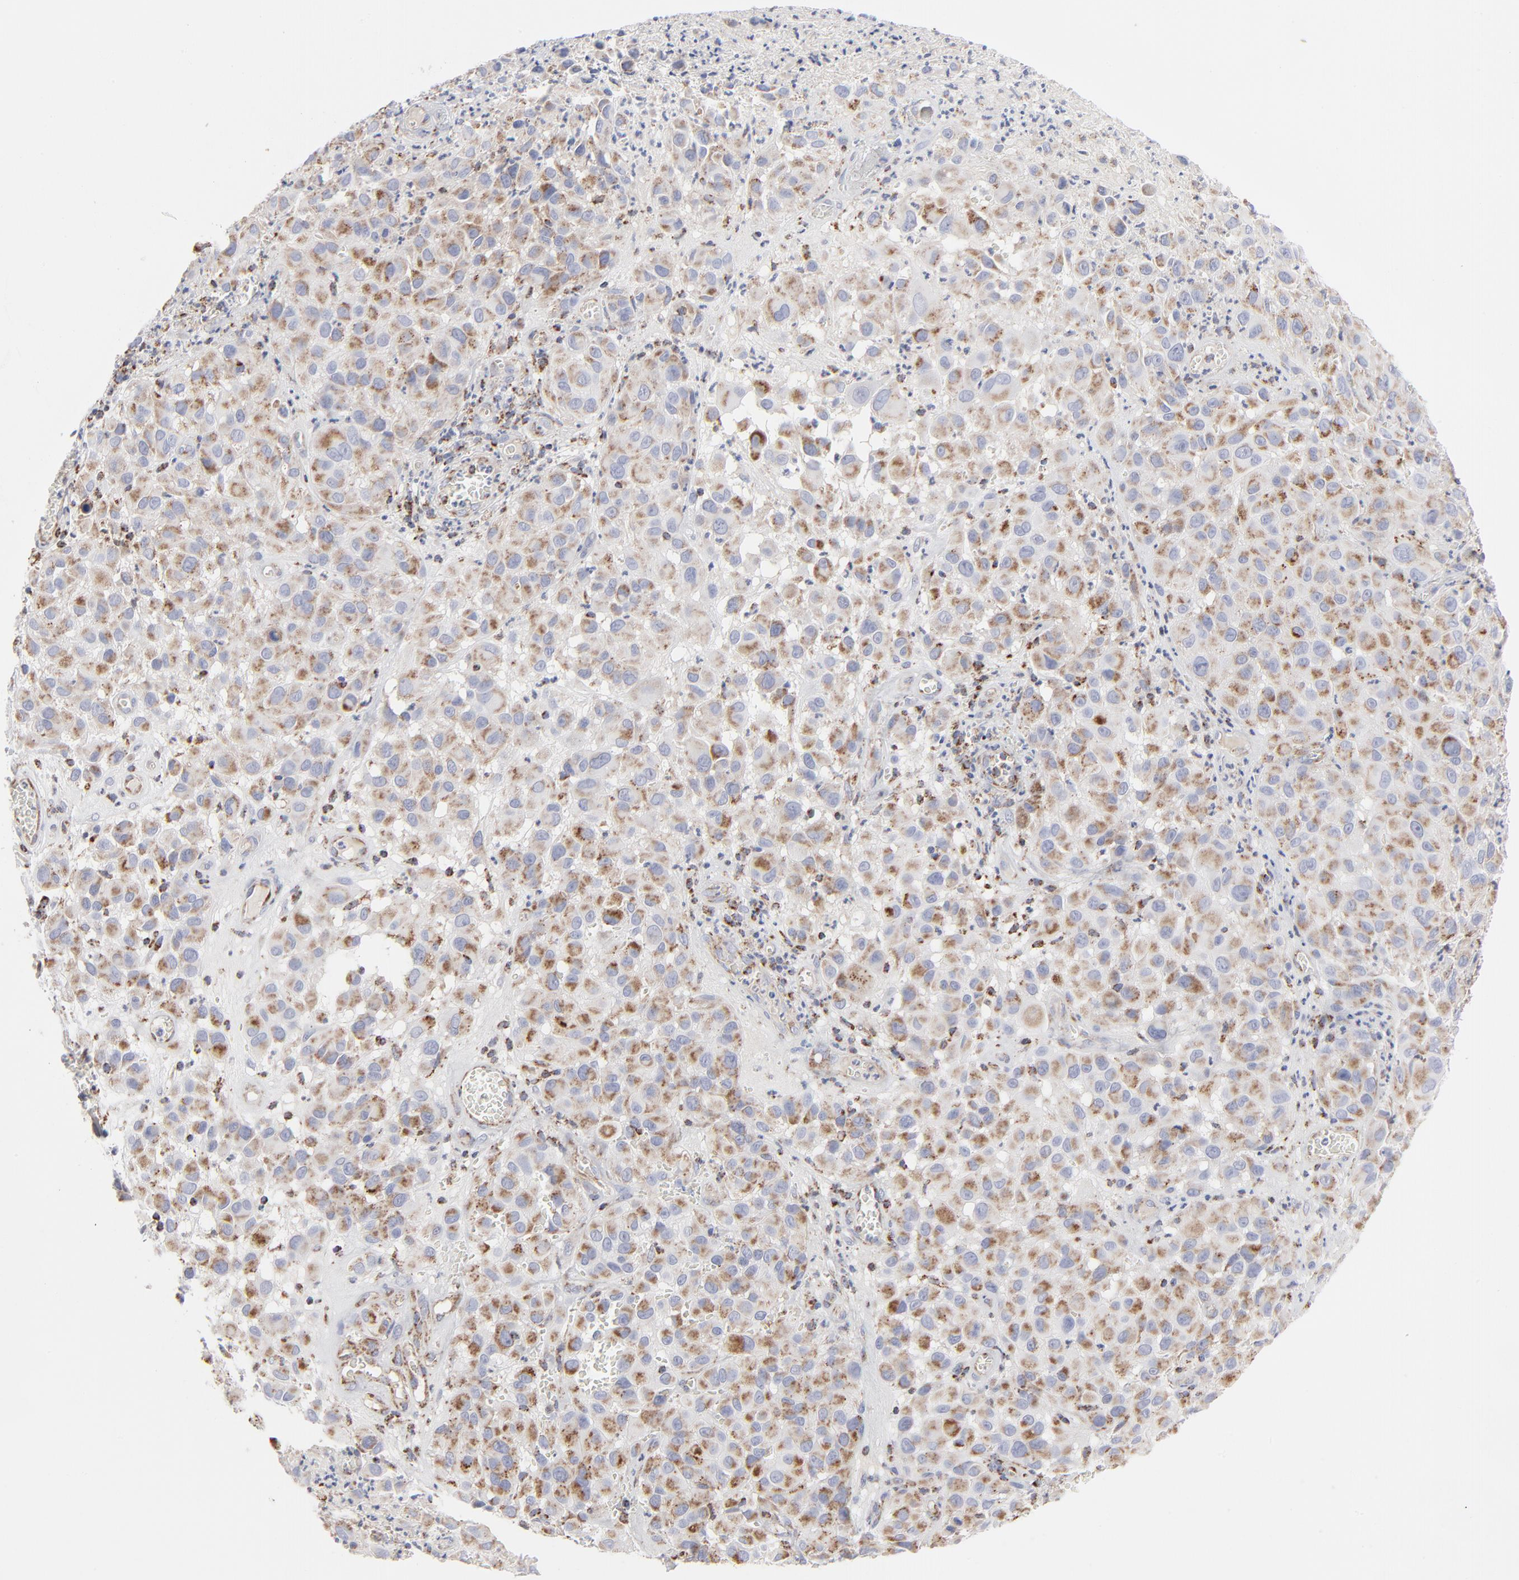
{"staining": {"intensity": "strong", "quantity": ">75%", "location": "cytoplasmic/membranous"}, "tissue": "melanoma", "cell_type": "Tumor cells", "image_type": "cancer", "snomed": [{"axis": "morphology", "description": "Malignant melanoma, NOS"}, {"axis": "topography", "description": "Skin"}], "caption": "Melanoma stained with DAB immunohistochemistry (IHC) exhibits high levels of strong cytoplasmic/membranous positivity in about >75% of tumor cells. Nuclei are stained in blue.", "gene": "ASB3", "patient": {"sex": "female", "age": 21}}